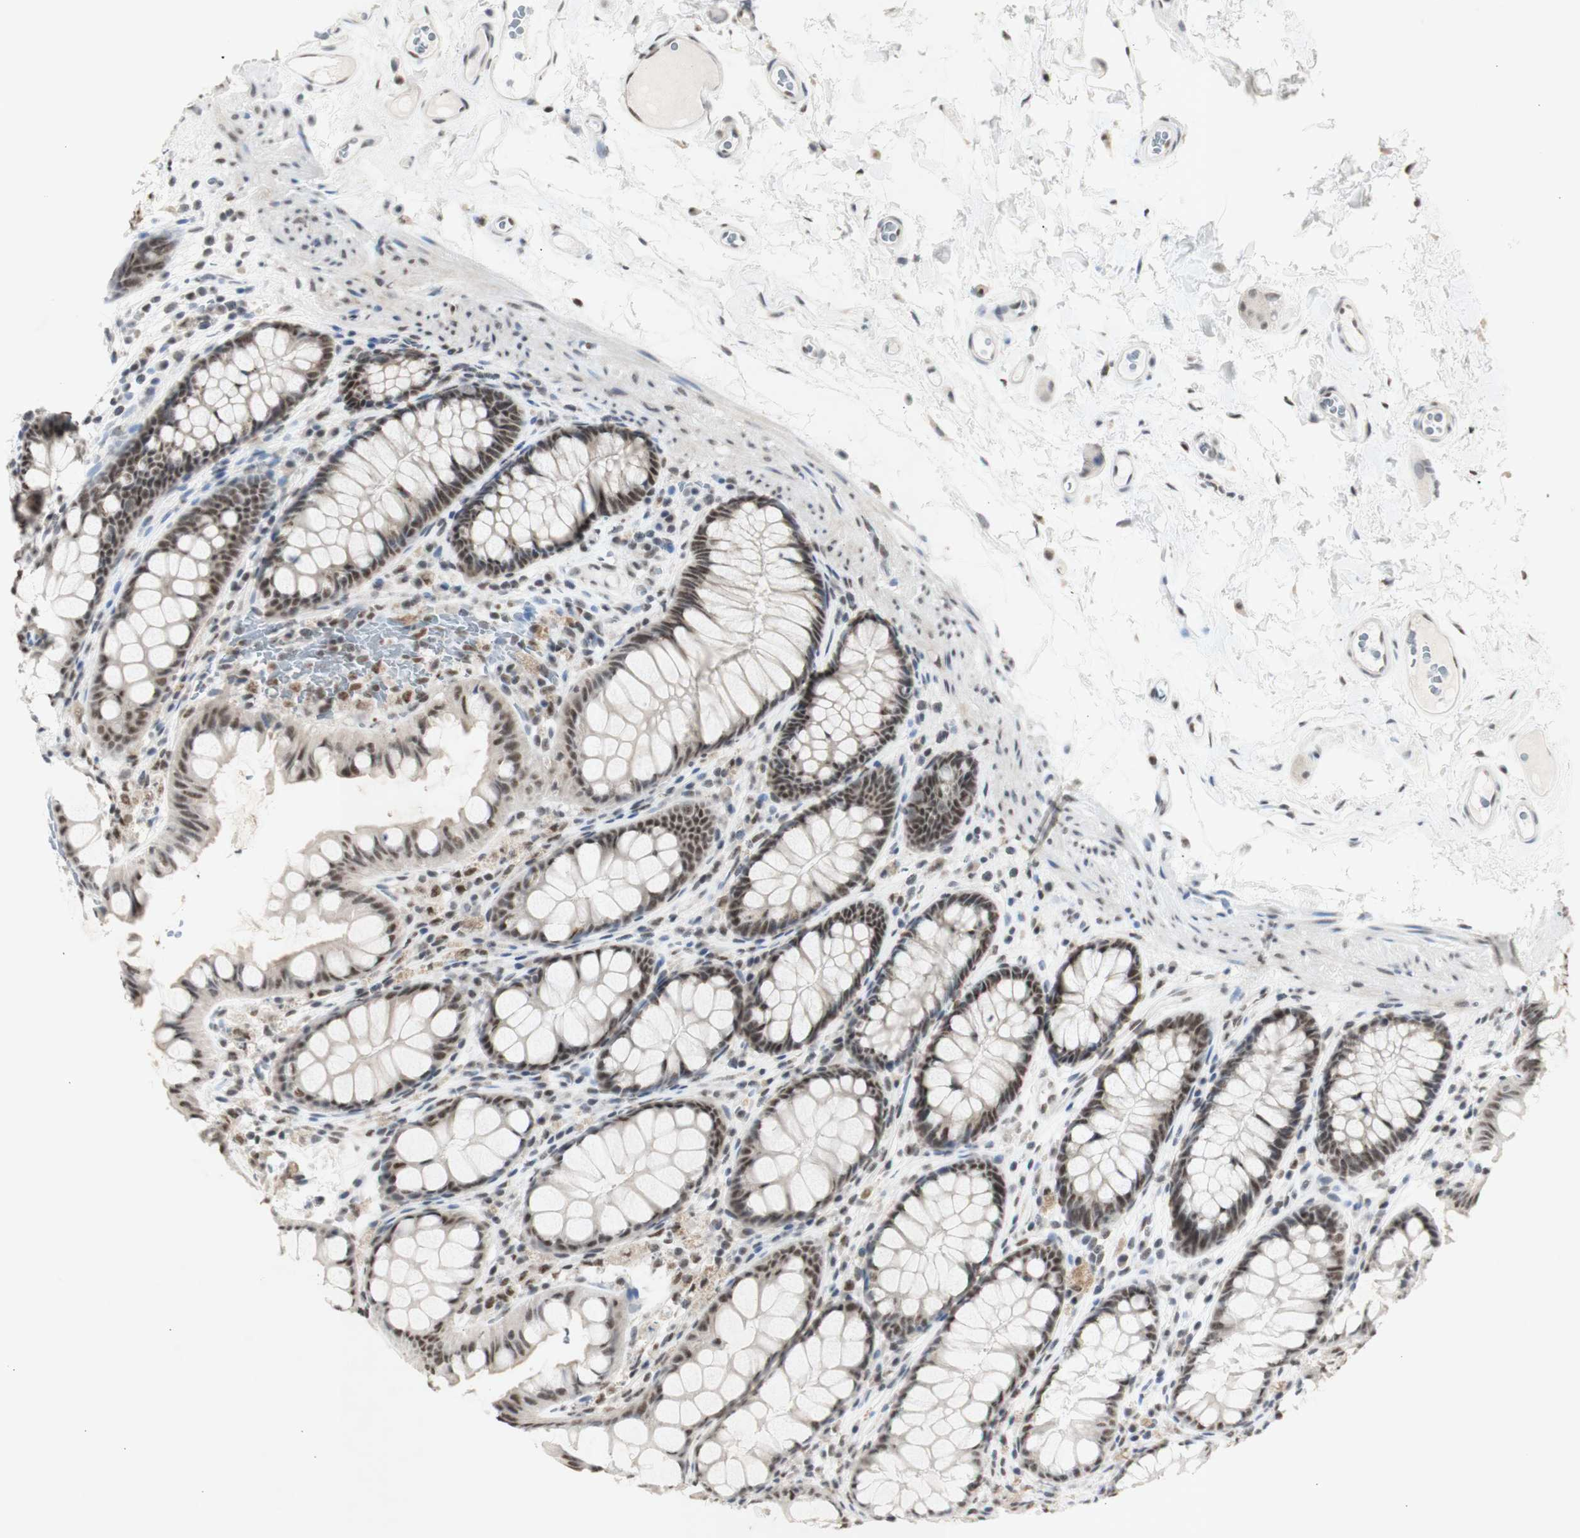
{"staining": {"intensity": "moderate", "quantity": ">75%", "location": "nuclear"}, "tissue": "colon", "cell_type": "Endothelial cells", "image_type": "normal", "snomed": [{"axis": "morphology", "description": "Normal tissue, NOS"}, {"axis": "topography", "description": "Colon"}], "caption": "A brown stain highlights moderate nuclear positivity of a protein in endothelial cells of normal colon. The staining was performed using DAB, with brown indicating positive protein expression. Nuclei are stained blue with hematoxylin.", "gene": "SNRPB", "patient": {"sex": "female", "age": 55}}